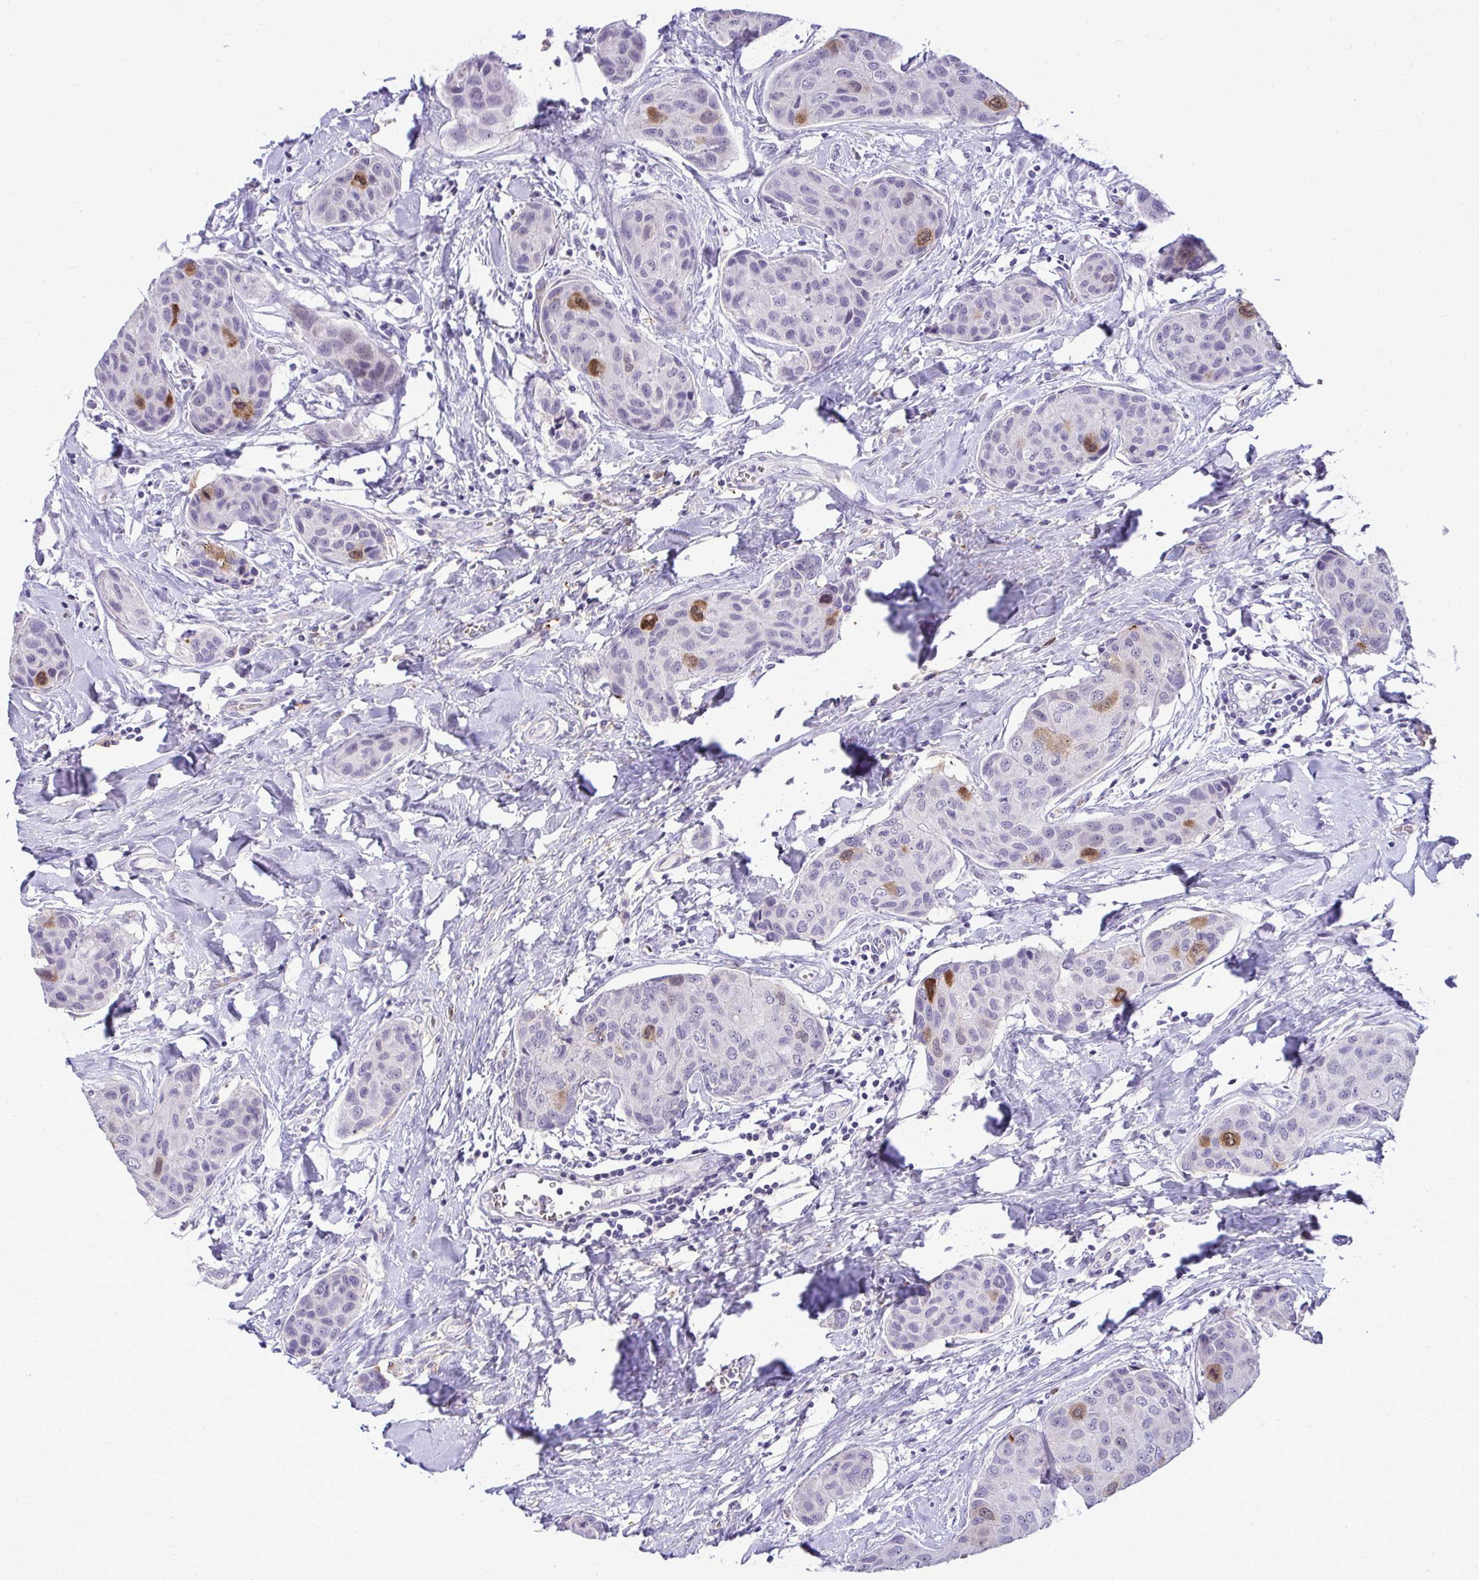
{"staining": {"intensity": "moderate", "quantity": "<25%", "location": "cytoplasmic/membranous,nuclear"}, "tissue": "breast cancer", "cell_type": "Tumor cells", "image_type": "cancer", "snomed": [{"axis": "morphology", "description": "Duct carcinoma"}, {"axis": "topography", "description": "Breast"}], "caption": "Protein expression by IHC exhibits moderate cytoplasmic/membranous and nuclear positivity in approximately <25% of tumor cells in breast cancer.", "gene": "CDC20", "patient": {"sex": "female", "age": 80}}